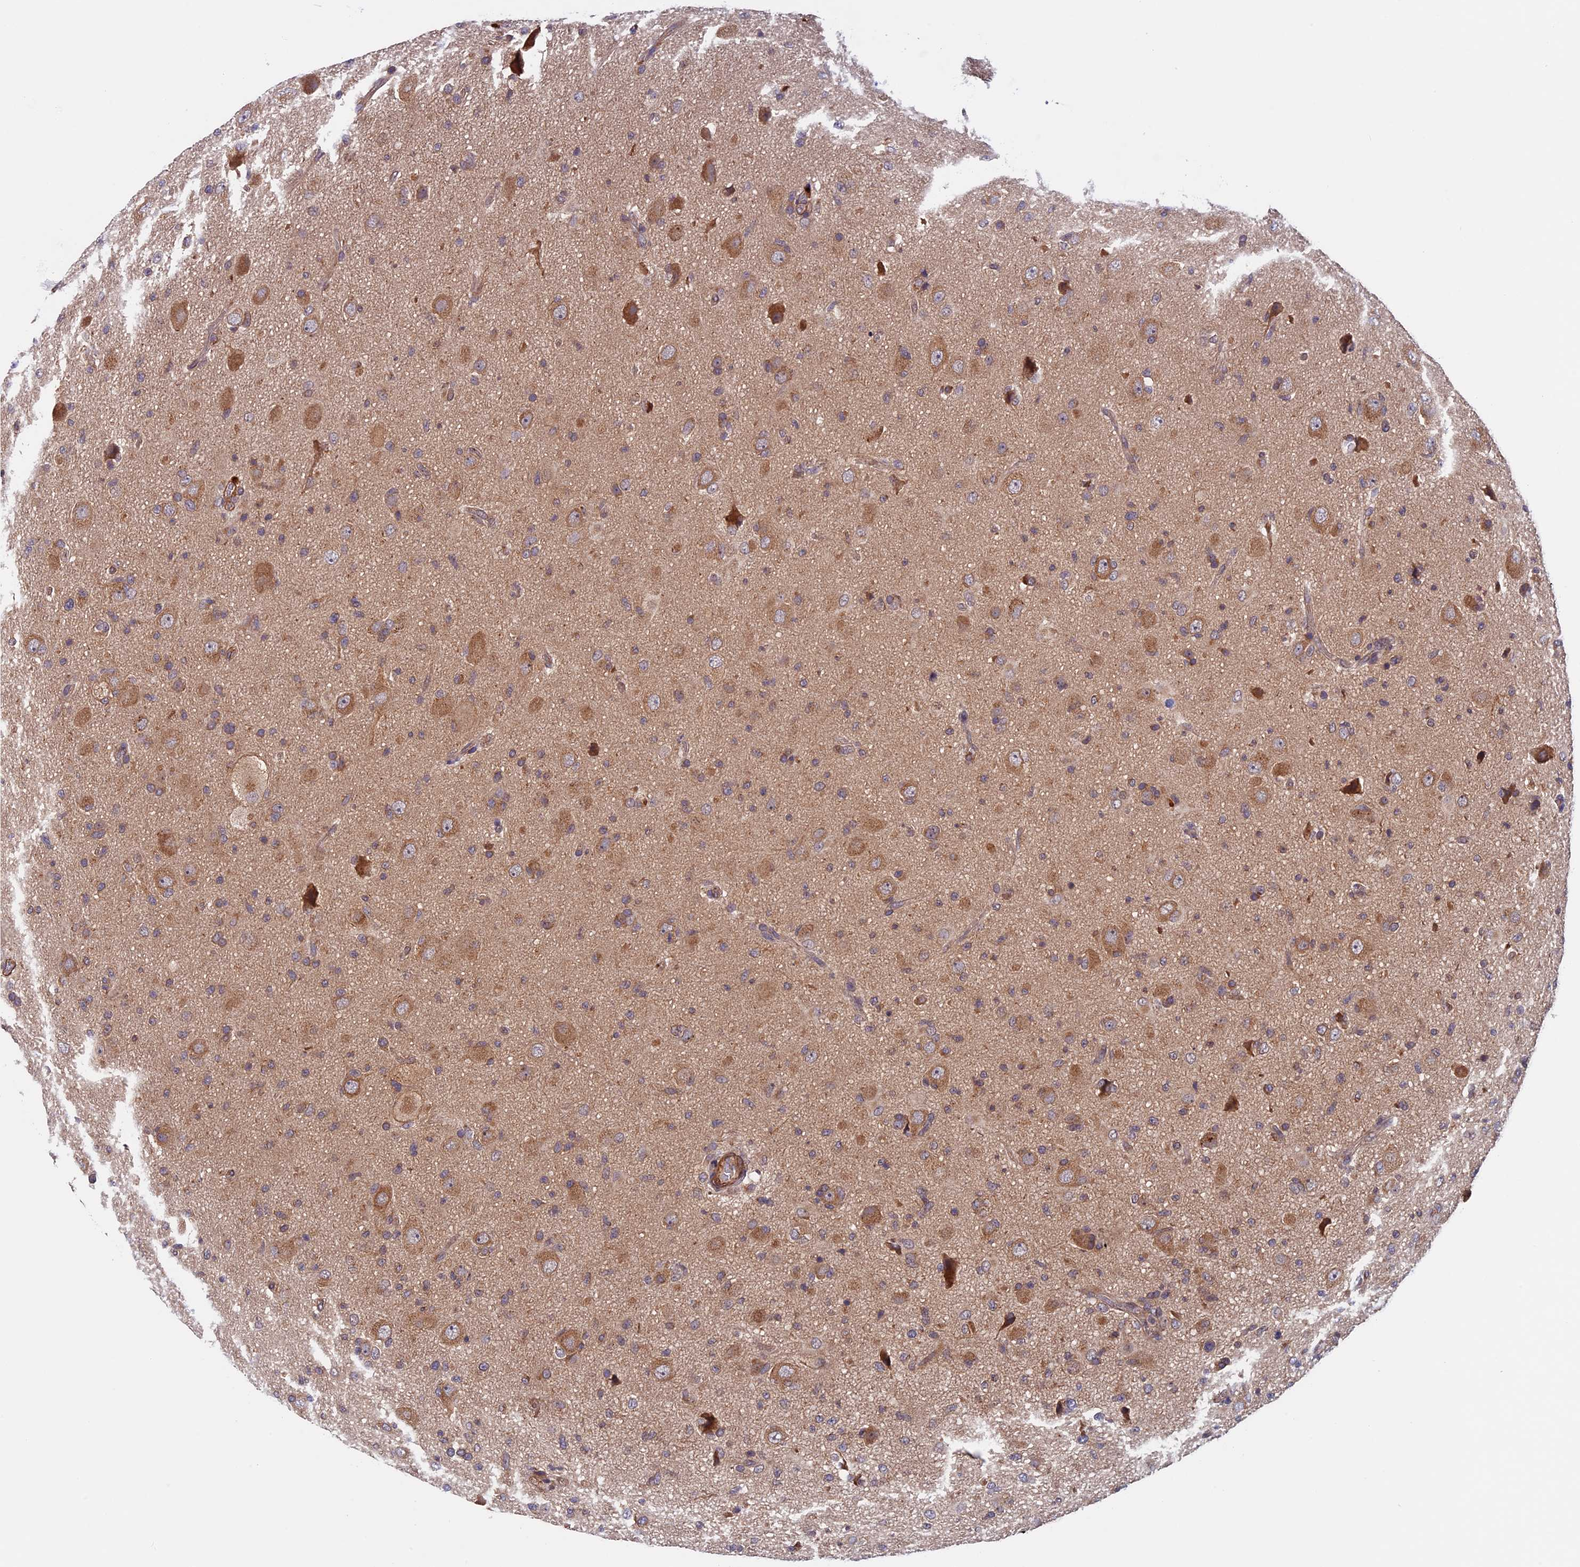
{"staining": {"intensity": "weak", "quantity": "25%-75%", "location": "cytoplasmic/membranous"}, "tissue": "glioma", "cell_type": "Tumor cells", "image_type": "cancer", "snomed": [{"axis": "morphology", "description": "Glioma, malignant, High grade"}, {"axis": "topography", "description": "Brain"}], "caption": "Brown immunohistochemical staining in malignant glioma (high-grade) demonstrates weak cytoplasmic/membranous positivity in about 25%-75% of tumor cells.", "gene": "SLC9A5", "patient": {"sex": "female", "age": 57}}